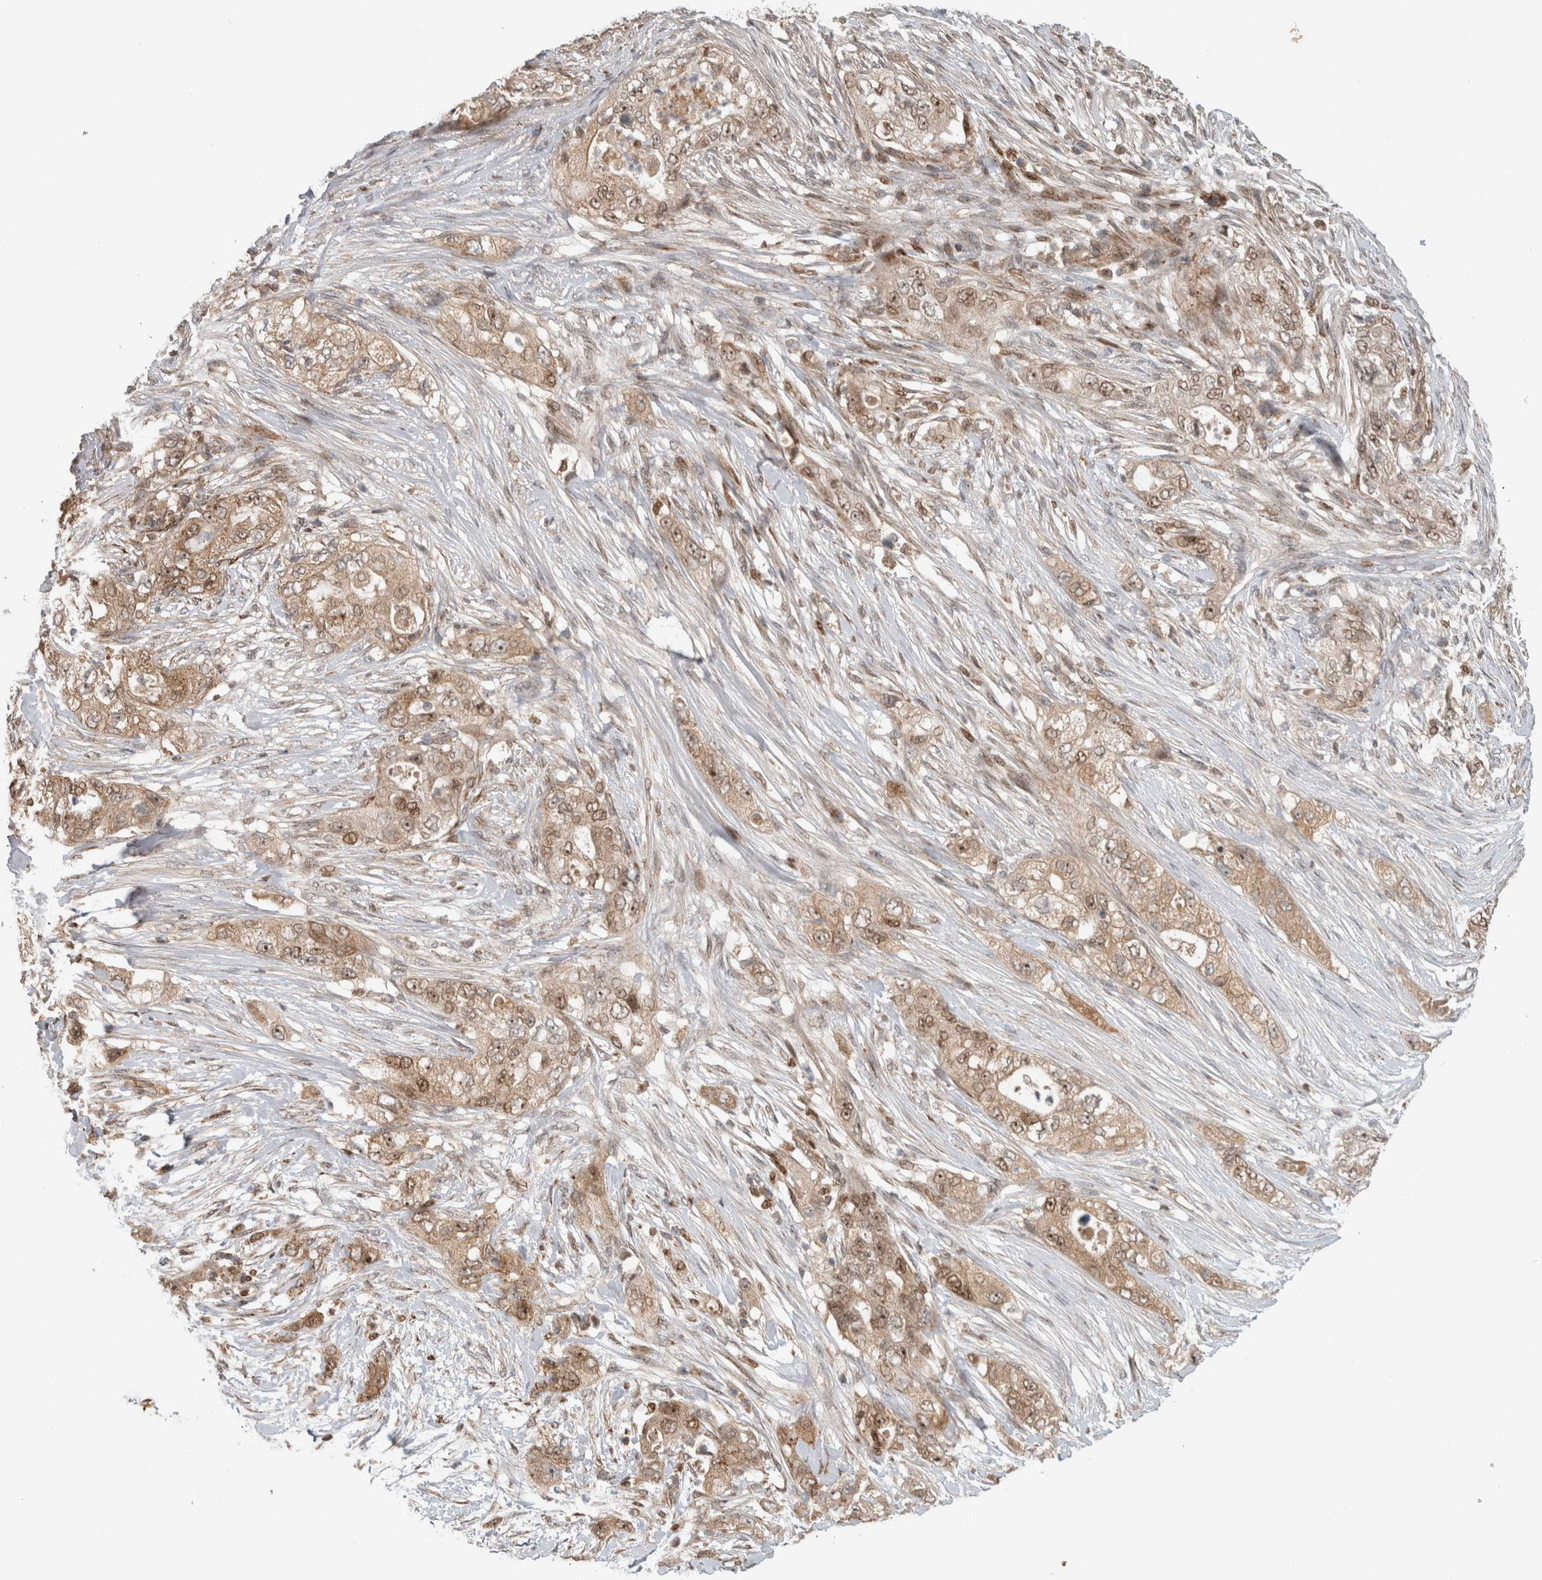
{"staining": {"intensity": "moderate", "quantity": "25%-75%", "location": "cytoplasmic/membranous,nuclear"}, "tissue": "pancreatic cancer", "cell_type": "Tumor cells", "image_type": "cancer", "snomed": [{"axis": "morphology", "description": "Adenocarcinoma, NOS"}, {"axis": "topography", "description": "Pancreas"}], "caption": "Immunohistochemical staining of pancreatic adenocarcinoma reveals medium levels of moderate cytoplasmic/membranous and nuclear staining in about 25%-75% of tumor cells. (DAB (3,3'-diaminobenzidine) = brown stain, brightfield microscopy at high magnification).", "gene": "INSRR", "patient": {"sex": "female", "age": 73}}